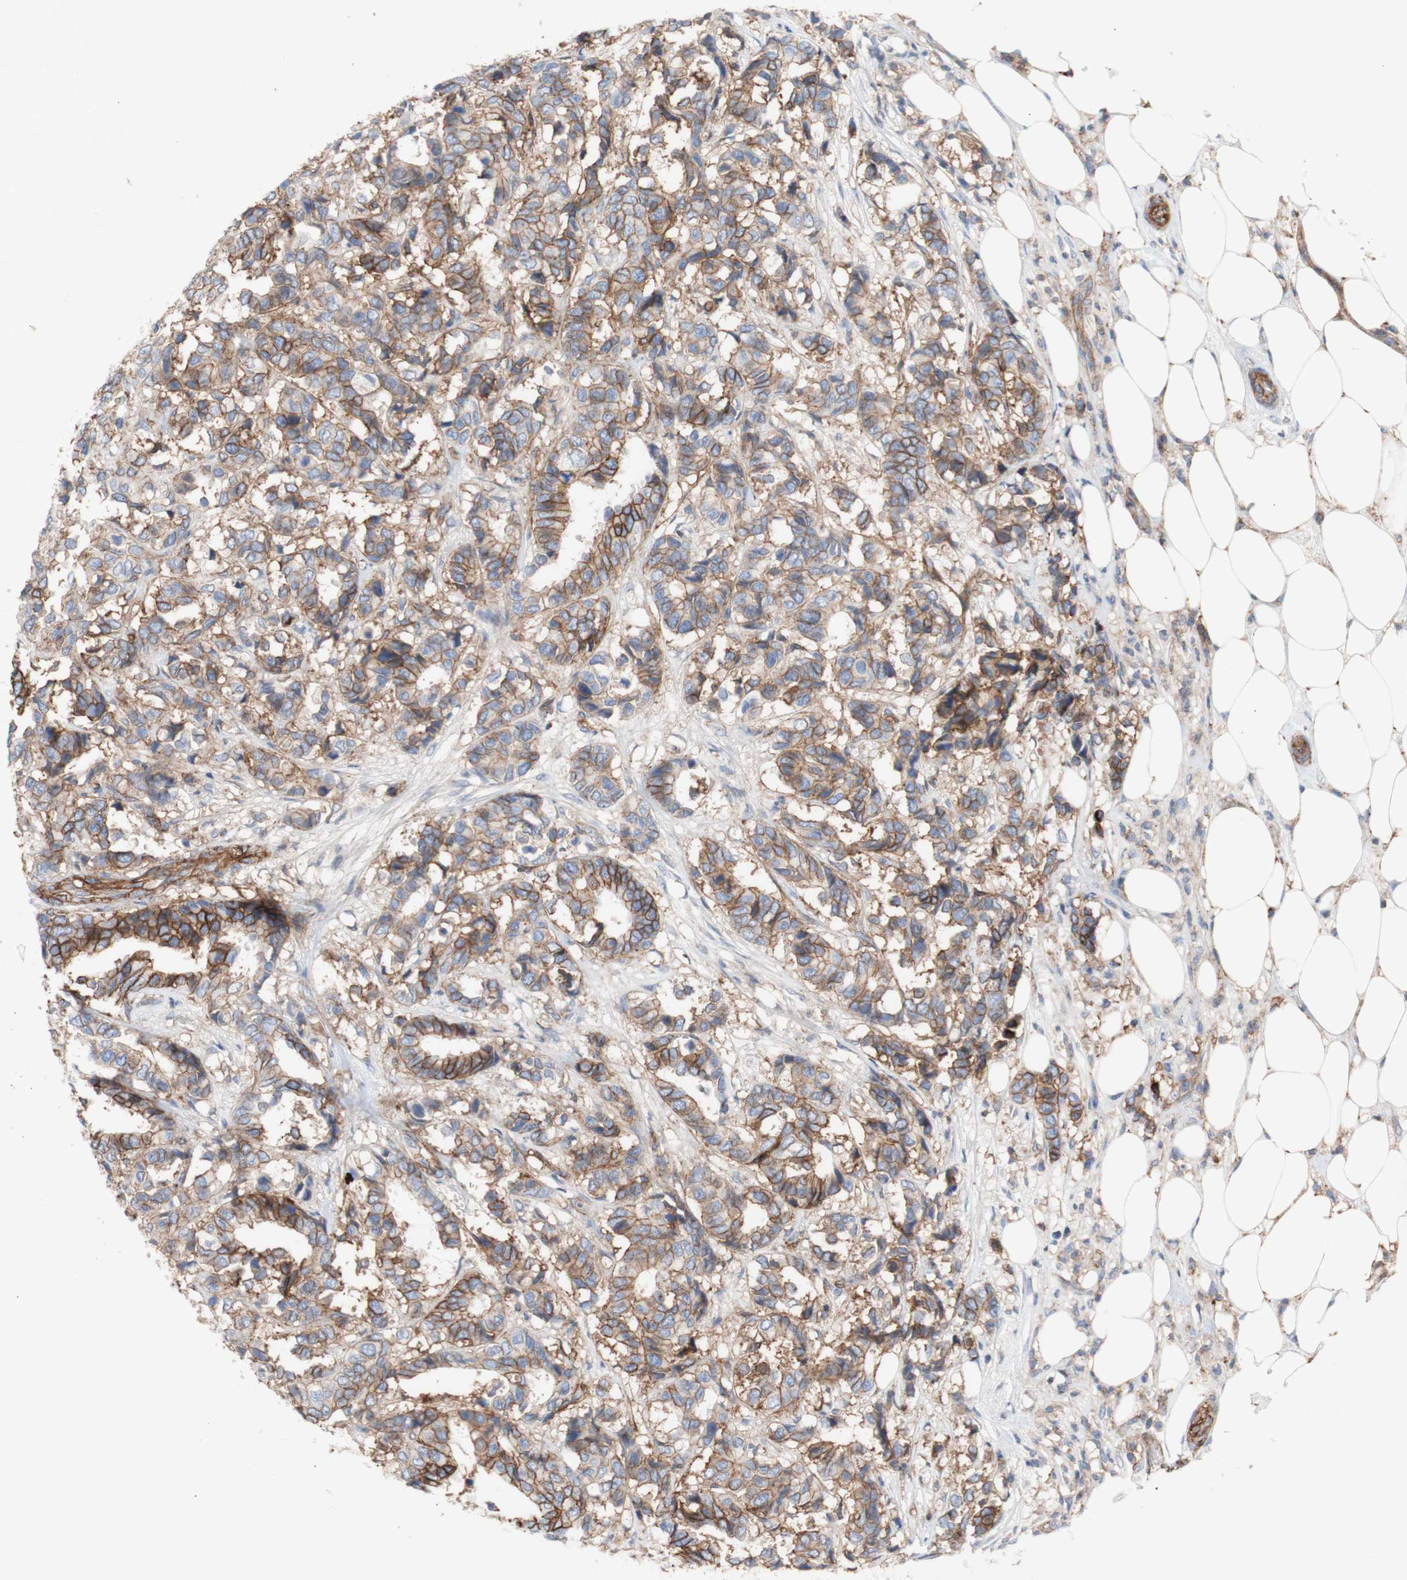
{"staining": {"intensity": "moderate", "quantity": ">75%", "location": "cytoplasmic/membranous"}, "tissue": "breast cancer", "cell_type": "Tumor cells", "image_type": "cancer", "snomed": [{"axis": "morphology", "description": "Duct carcinoma"}, {"axis": "topography", "description": "Breast"}], "caption": "Breast cancer (infiltrating ductal carcinoma) stained with IHC shows moderate cytoplasmic/membranous staining in approximately >75% of tumor cells. The staining was performed using DAB (3,3'-diaminobenzidine) to visualize the protein expression in brown, while the nuclei were stained in blue with hematoxylin (Magnification: 20x).", "gene": "ATP2A3", "patient": {"sex": "female", "age": 87}}